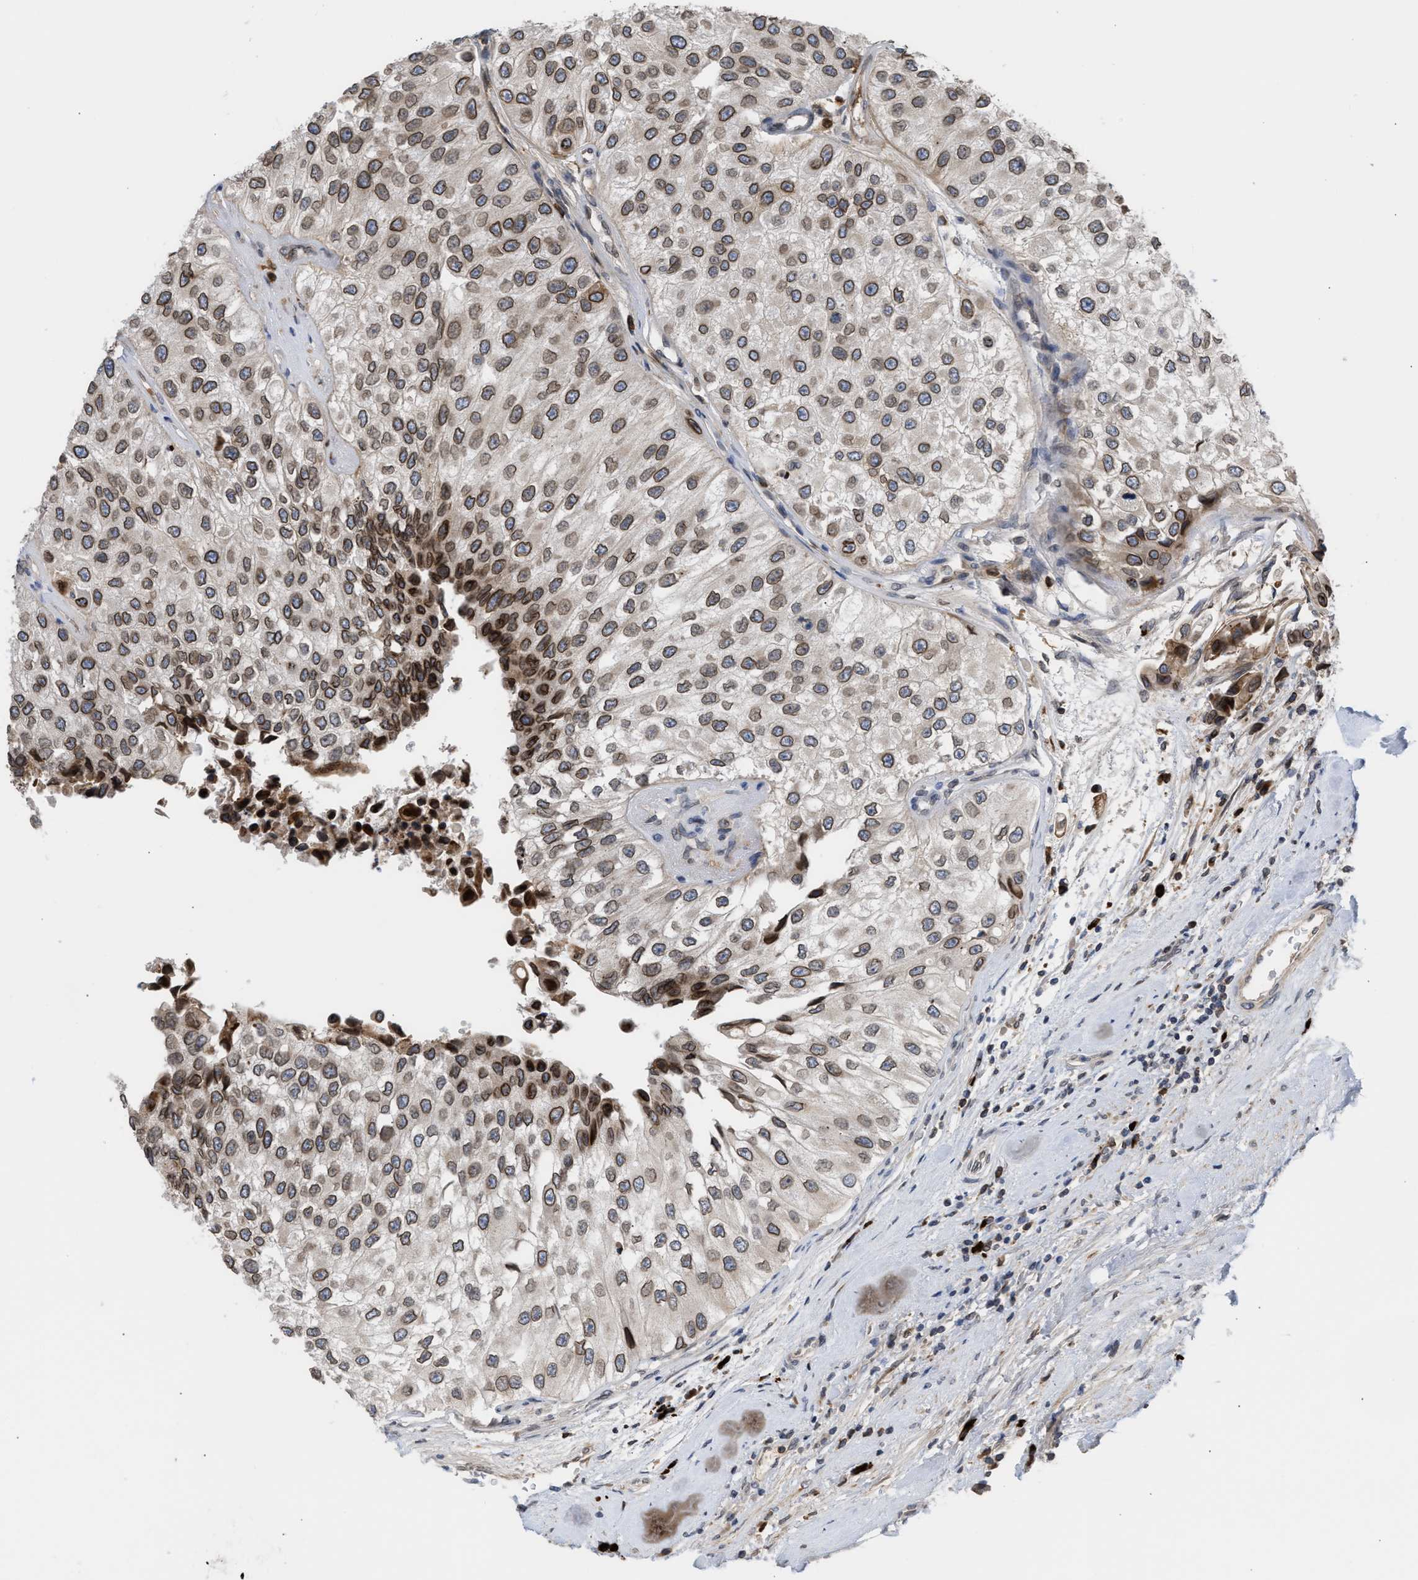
{"staining": {"intensity": "moderate", "quantity": ">75%", "location": "cytoplasmic/membranous,nuclear"}, "tissue": "urothelial cancer", "cell_type": "Tumor cells", "image_type": "cancer", "snomed": [{"axis": "morphology", "description": "Urothelial carcinoma, High grade"}, {"axis": "topography", "description": "Kidney"}, {"axis": "topography", "description": "Urinary bladder"}], "caption": "The immunohistochemical stain highlights moderate cytoplasmic/membranous and nuclear staining in tumor cells of high-grade urothelial carcinoma tissue. (DAB IHC with brightfield microscopy, high magnification).", "gene": "NUP62", "patient": {"sex": "male", "age": 77}}